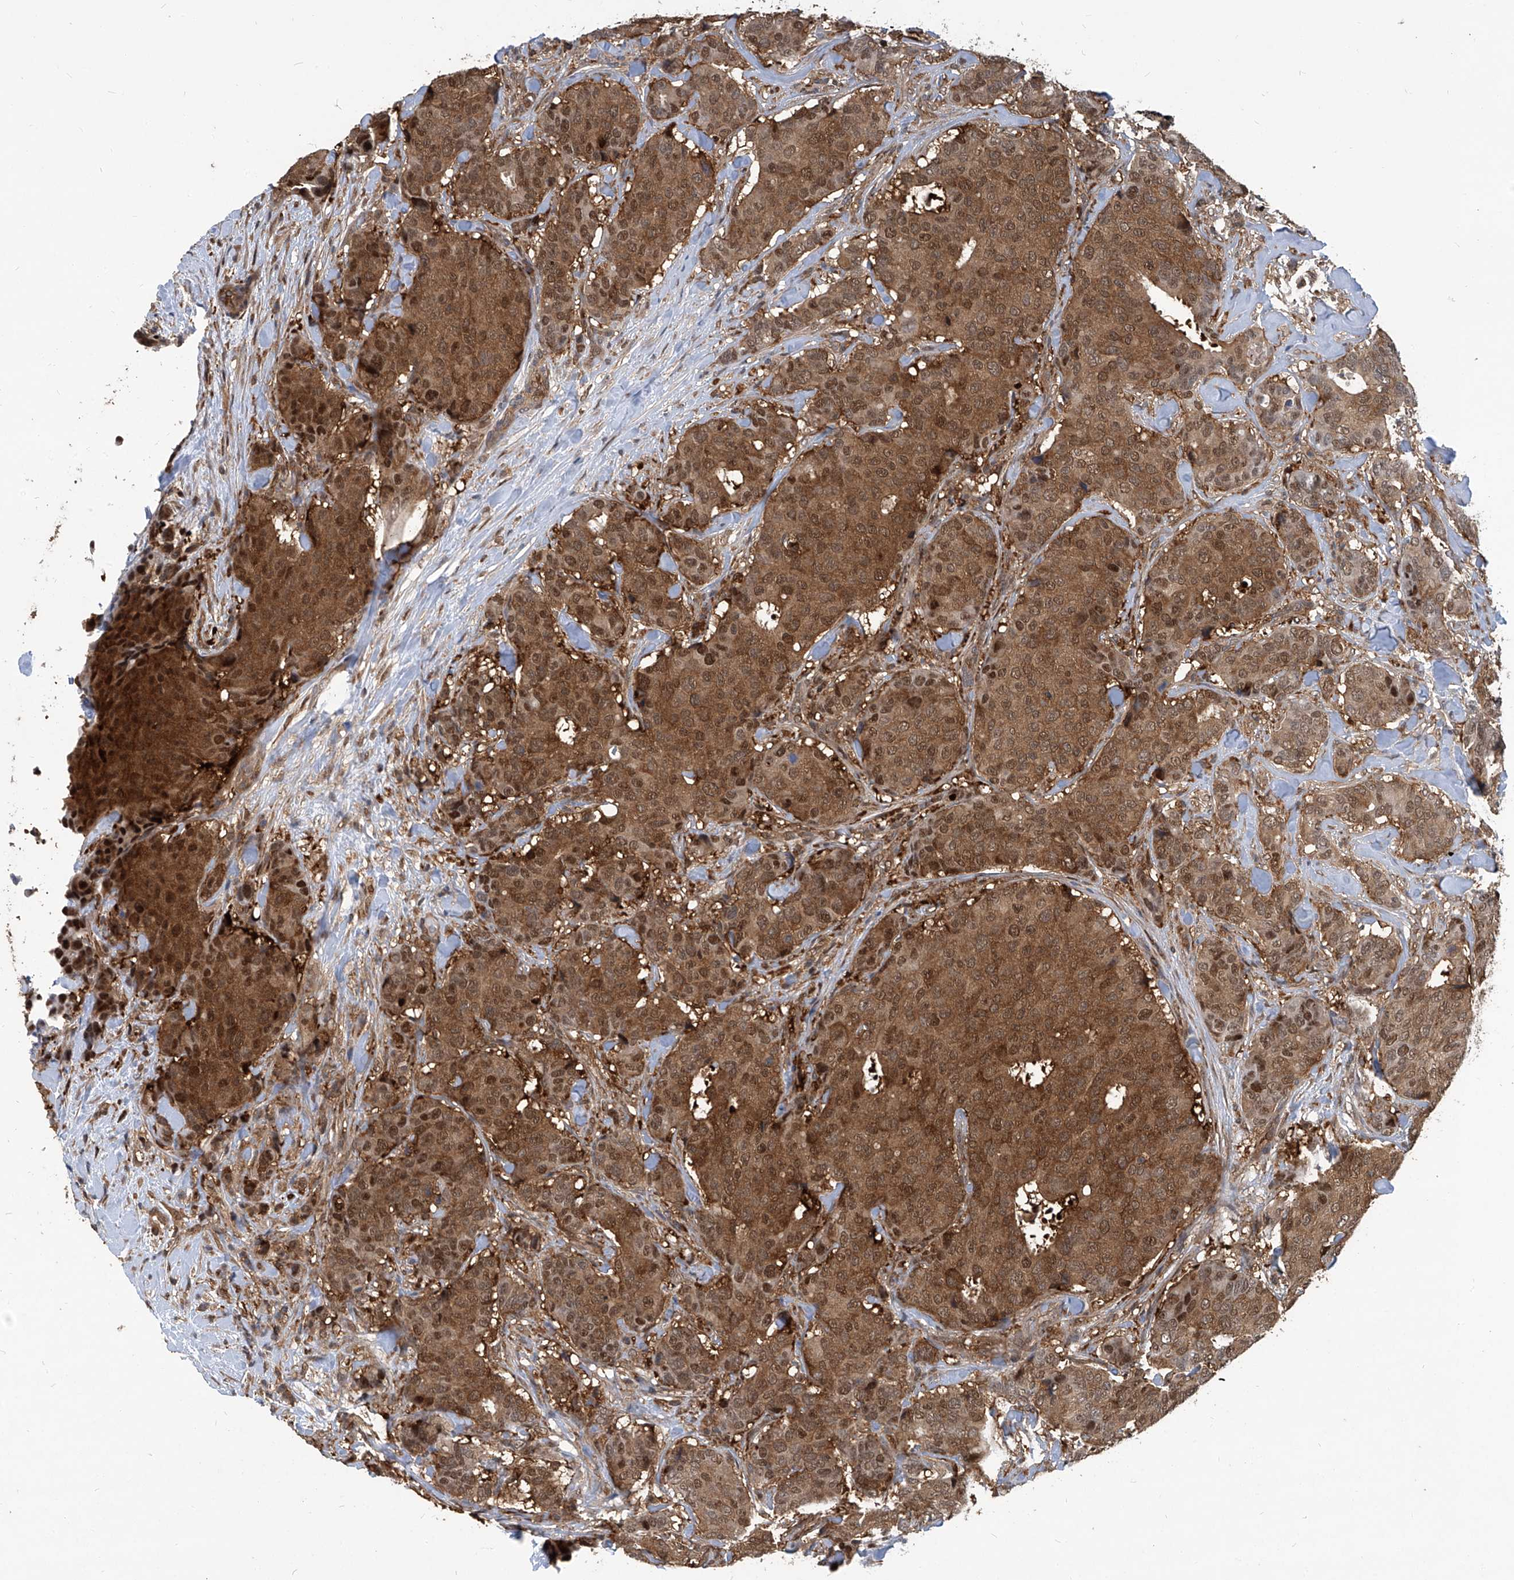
{"staining": {"intensity": "moderate", "quantity": ">75%", "location": "cytoplasmic/membranous,nuclear"}, "tissue": "breast cancer", "cell_type": "Tumor cells", "image_type": "cancer", "snomed": [{"axis": "morphology", "description": "Duct carcinoma"}, {"axis": "topography", "description": "Breast"}], "caption": "This photomicrograph reveals IHC staining of human breast cancer (intraductal carcinoma), with medium moderate cytoplasmic/membranous and nuclear expression in approximately >75% of tumor cells.", "gene": "PSMB1", "patient": {"sex": "female", "age": 75}}